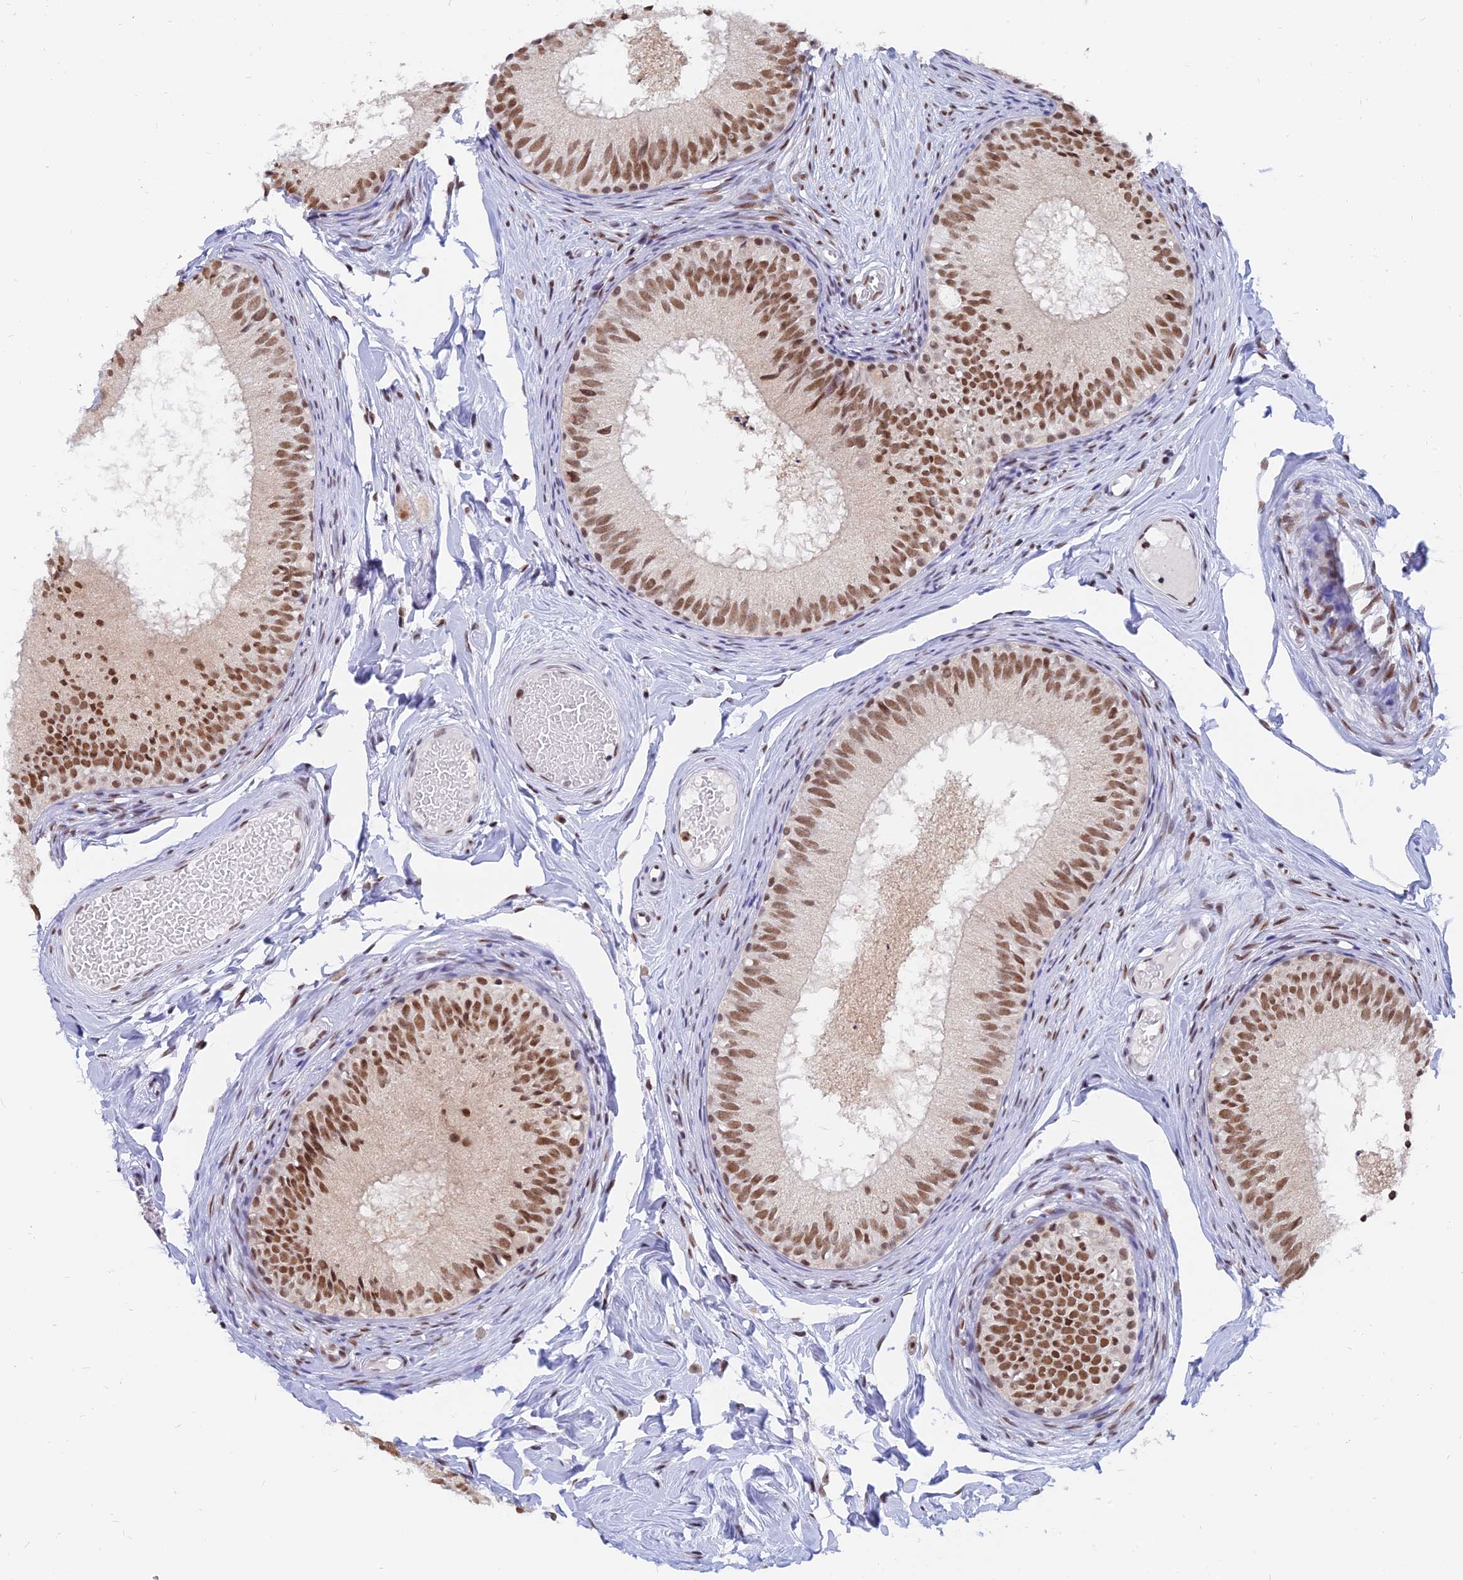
{"staining": {"intensity": "moderate", "quantity": ">75%", "location": "cytoplasmic/membranous,nuclear"}, "tissue": "epididymis", "cell_type": "Glandular cells", "image_type": "normal", "snomed": [{"axis": "morphology", "description": "Normal tissue, NOS"}, {"axis": "topography", "description": "Epididymis"}], "caption": "Immunohistochemistry of benign human epididymis exhibits medium levels of moderate cytoplasmic/membranous,nuclear expression in approximately >75% of glandular cells.", "gene": "DPY30", "patient": {"sex": "male", "age": 46}}